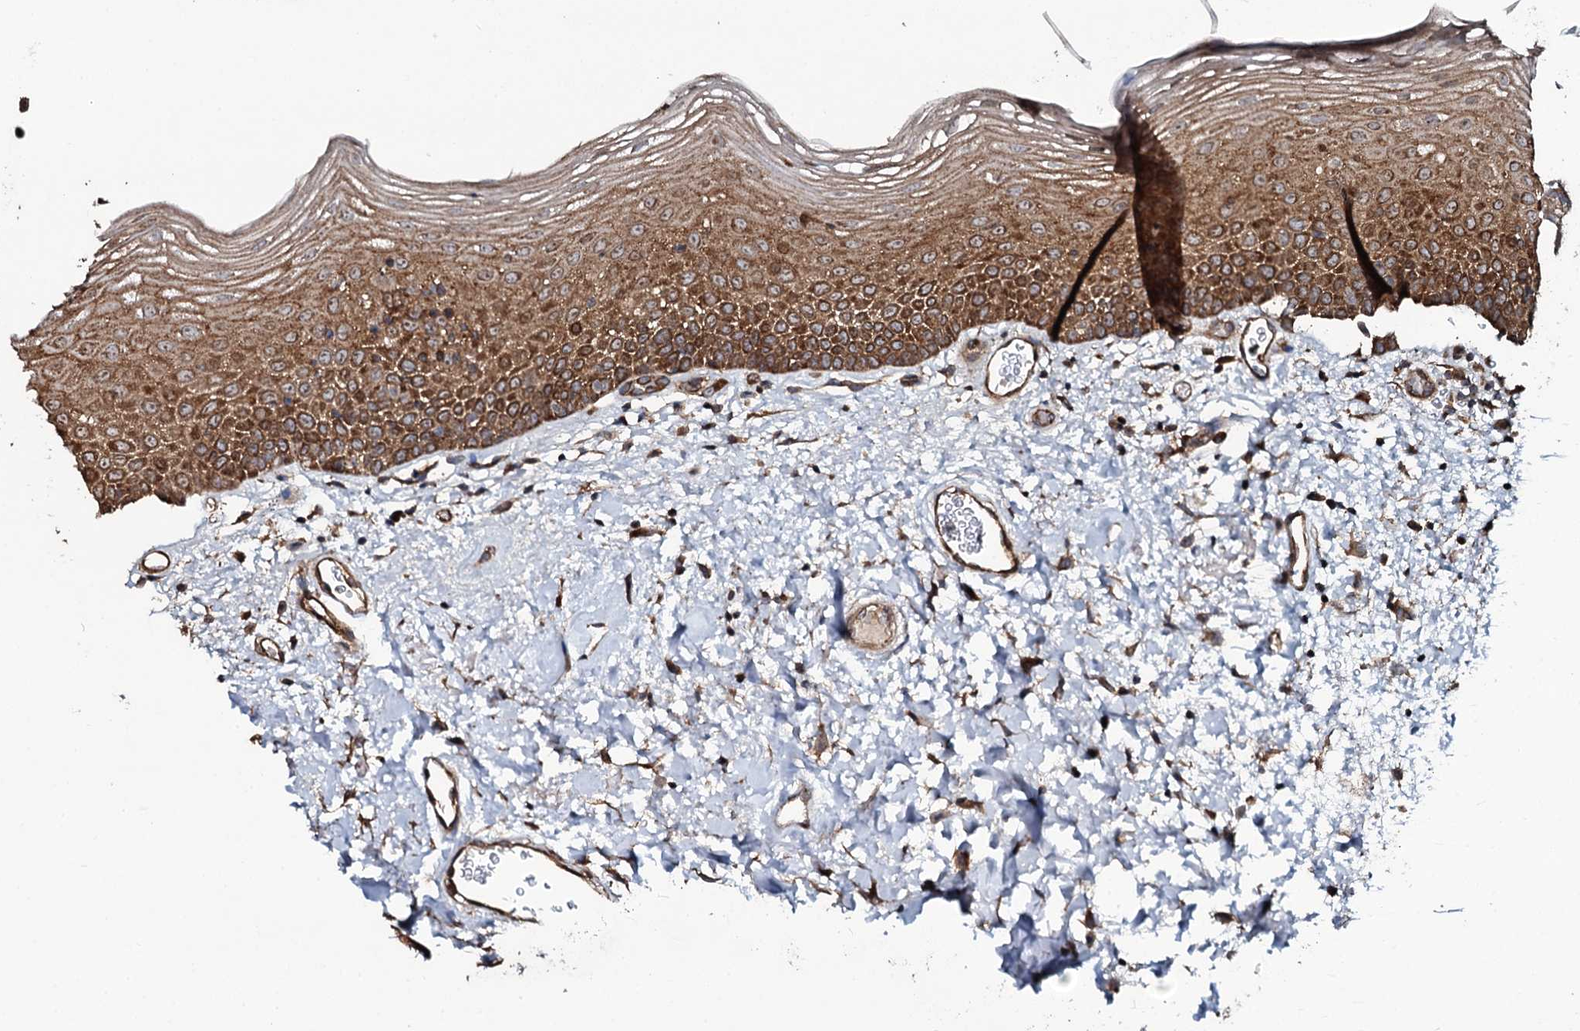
{"staining": {"intensity": "moderate", "quantity": "25%-75%", "location": "cytoplasmic/membranous"}, "tissue": "oral mucosa", "cell_type": "Squamous epithelial cells", "image_type": "normal", "snomed": [{"axis": "morphology", "description": "Normal tissue, NOS"}, {"axis": "topography", "description": "Oral tissue"}], "caption": "This micrograph reveals IHC staining of benign human oral mucosa, with medium moderate cytoplasmic/membranous expression in approximately 25%-75% of squamous epithelial cells.", "gene": "USPL1", "patient": {"sex": "male", "age": 74}}